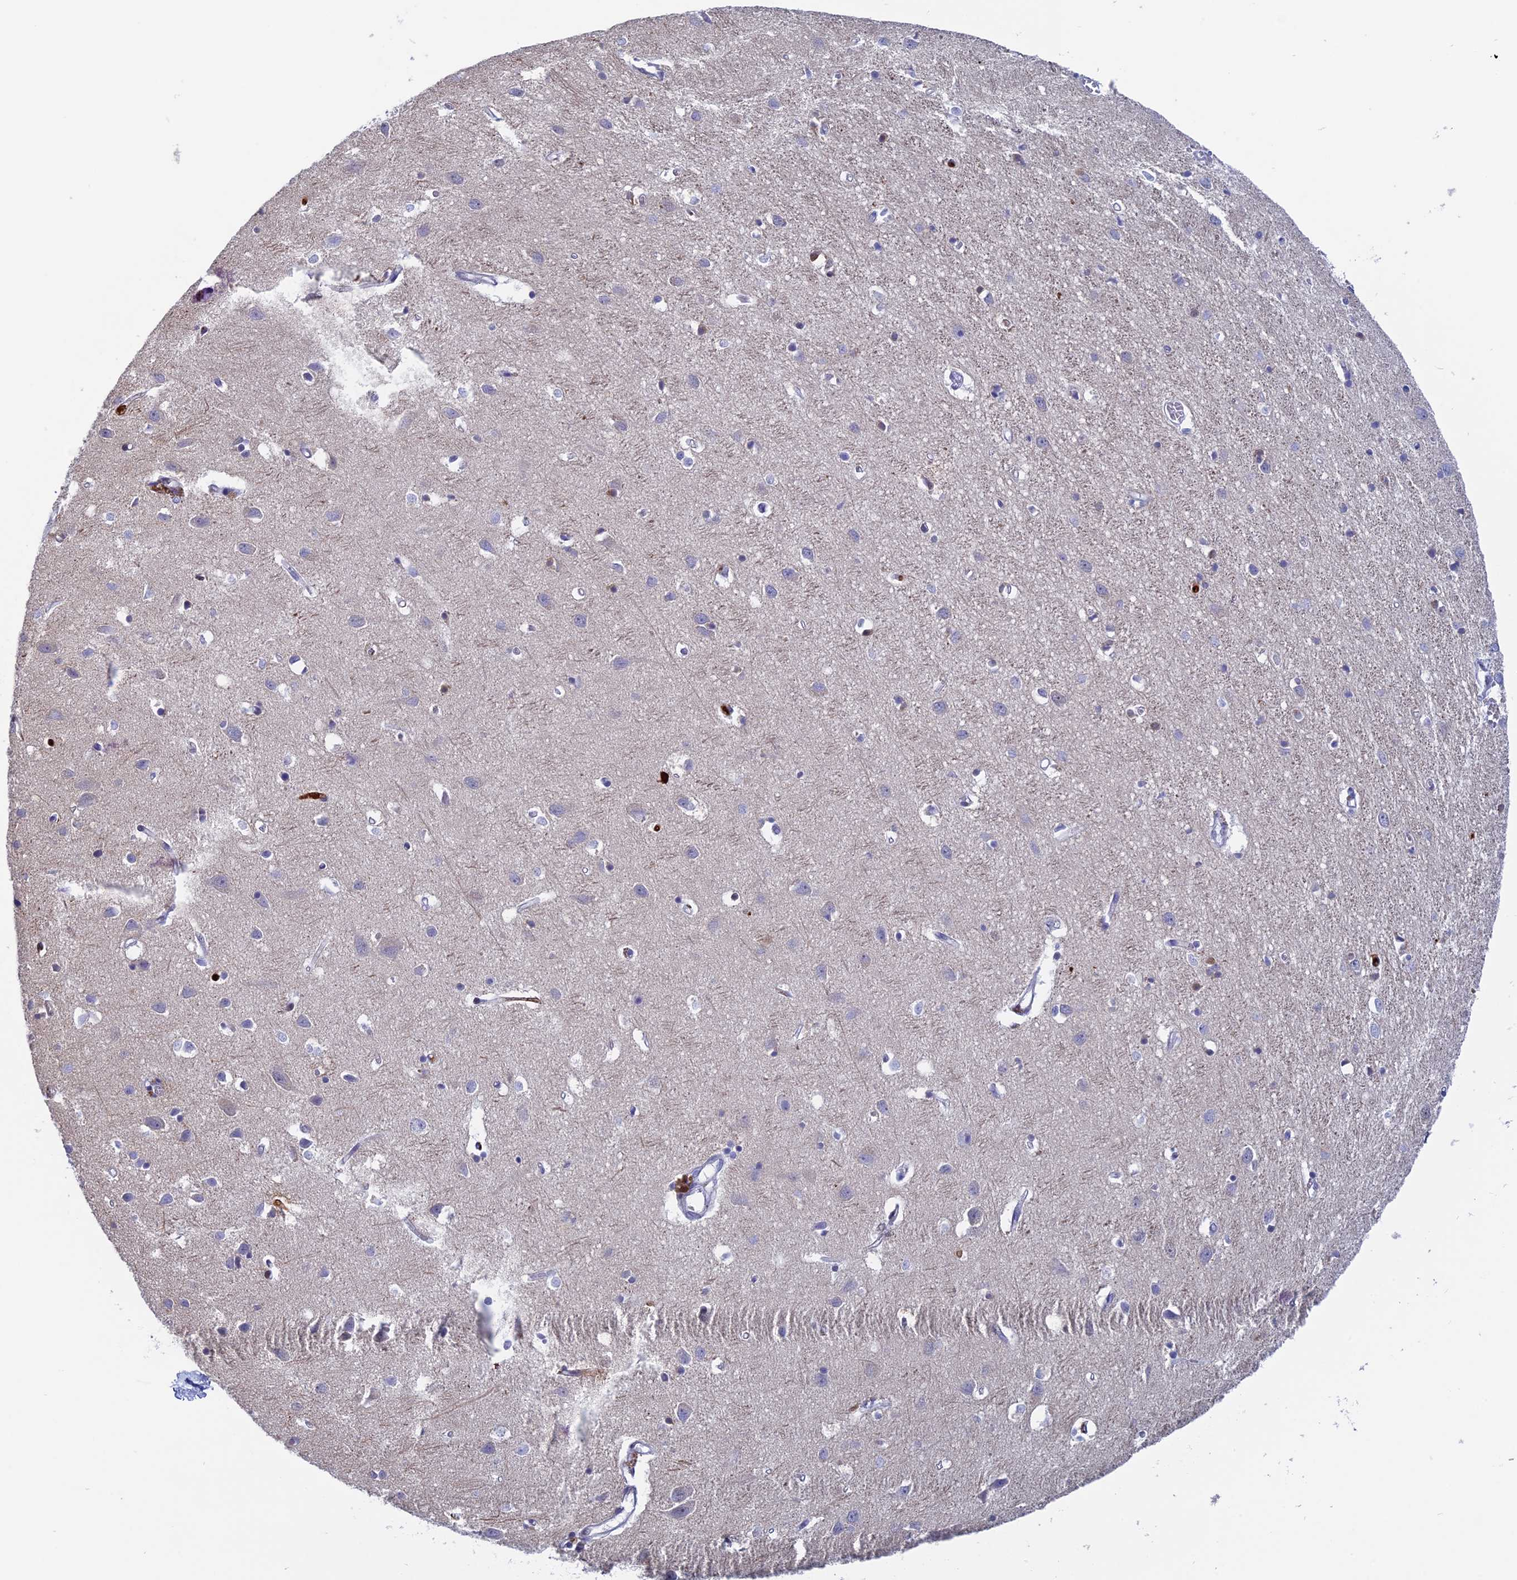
{"staining": {"intensity": "negative", "quantity": "none", "location": "none"}, "tissue": "cerebral cortex", "cell_type": "Endothelial cells", "image_type": "normal", "snomed": [{"axis": "morphology", "description": "Normal tissue, NOS"}, {"axis": "topography", "description": "Cerebral cortex"}], "caption": "The IHC image has no significant positivity in endothelial cells of cerebral cortex. The staining is performed using DAB (3,3'-diaminobenzidine) brown chromogen with nuclei counter-stained in using hematoxylin.", "gene": "SLC26A1", "patient": {"sex": "female", "age": 64}}